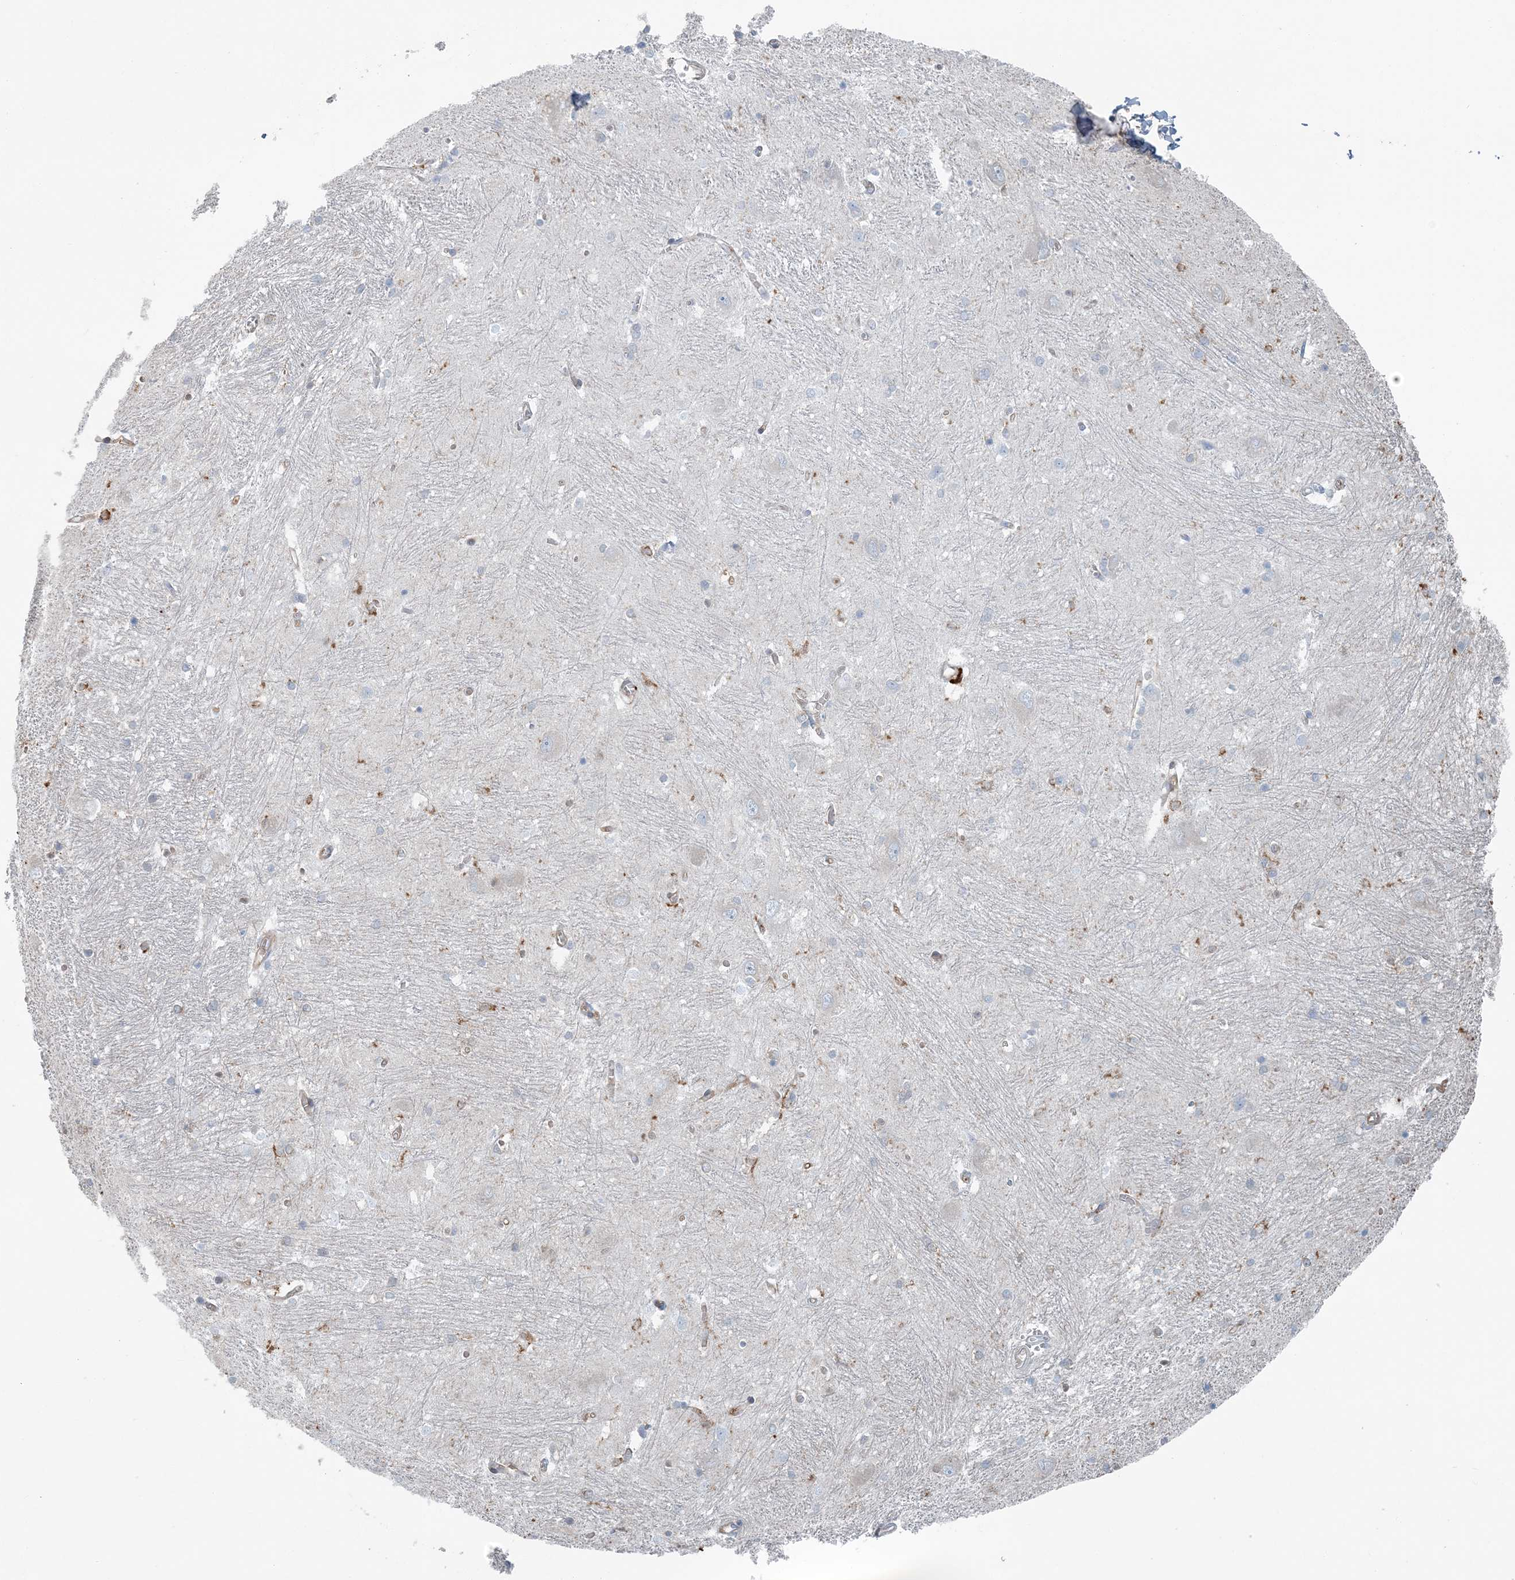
{"staining": {"intensity": "negative", "quantity": "none", "location": "none"}, "tissue": "caudate", "cell_type": "Glial cells", "image_type": "normal", "snomed": [{"axis": "morphology", "description": "Normal tissue, NOS"}, {"axis": "topography", "description": "Lateral ventricle wall"}], "caption": "DAB (3,3'-diaminobenzidine) immunohistochemical staining of benign human caudate displays no significant positivity in glial cells.", "gene": "SNX2", "patient": {"sex": "male", "age": 37}}